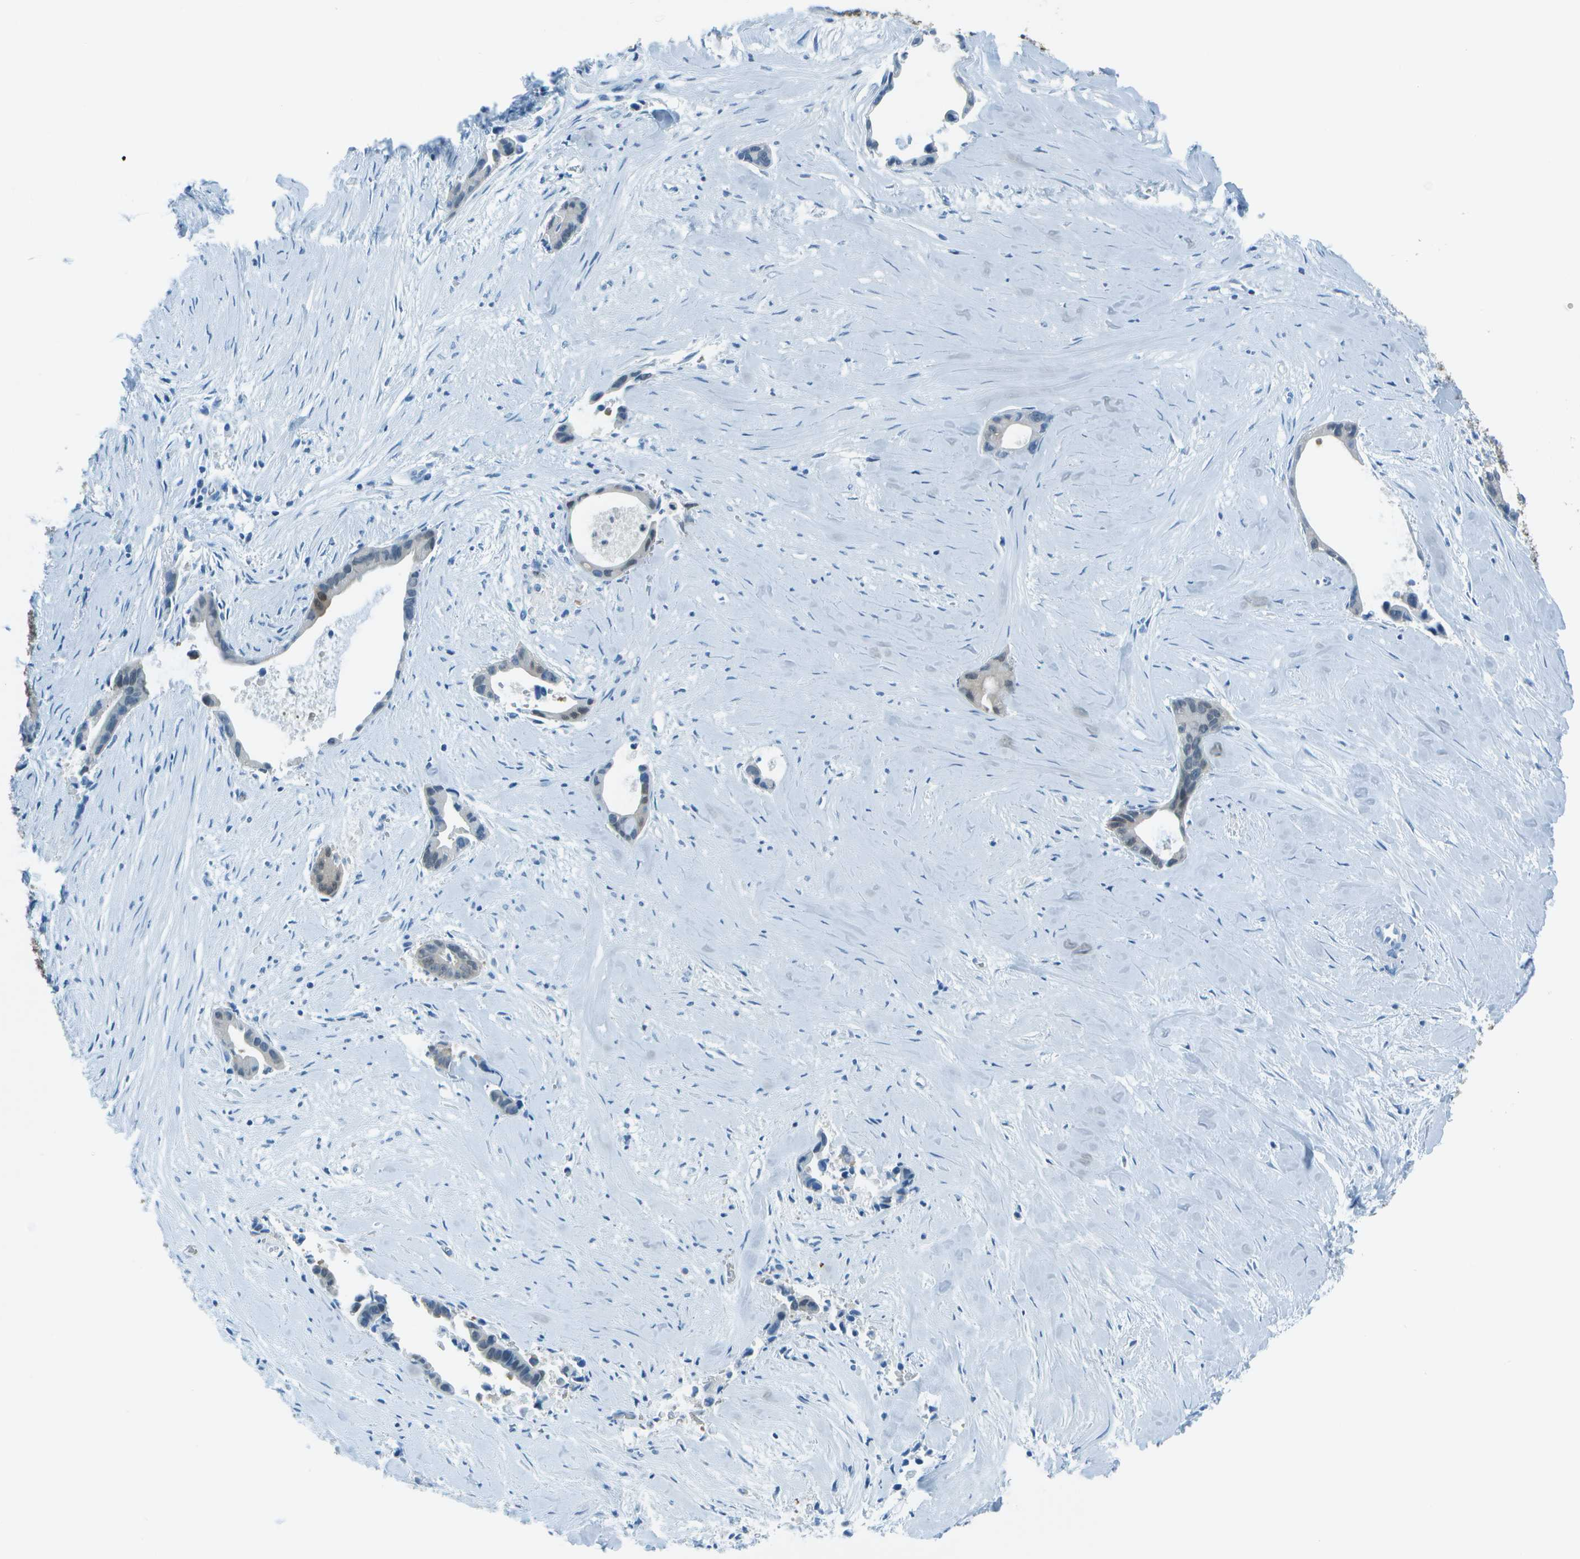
{"staining": {"intensity": "negative", "quantity": "none", "location": "none"}, "tissue": "liver cancer", "cell_type": "Tumor cells", "image_type": "cancer", "snomed": [{"axis": "morphology", "description": "Cholangiocarcinoma"}, {"axis": "topography", "description": "Liver"}], "caption": "IHC image of liver cancer stained for a protein (brown), which exhibits no staining in tumor cells.", "gene": "ASL", "patient": {"sex": "female", "age": 55}}